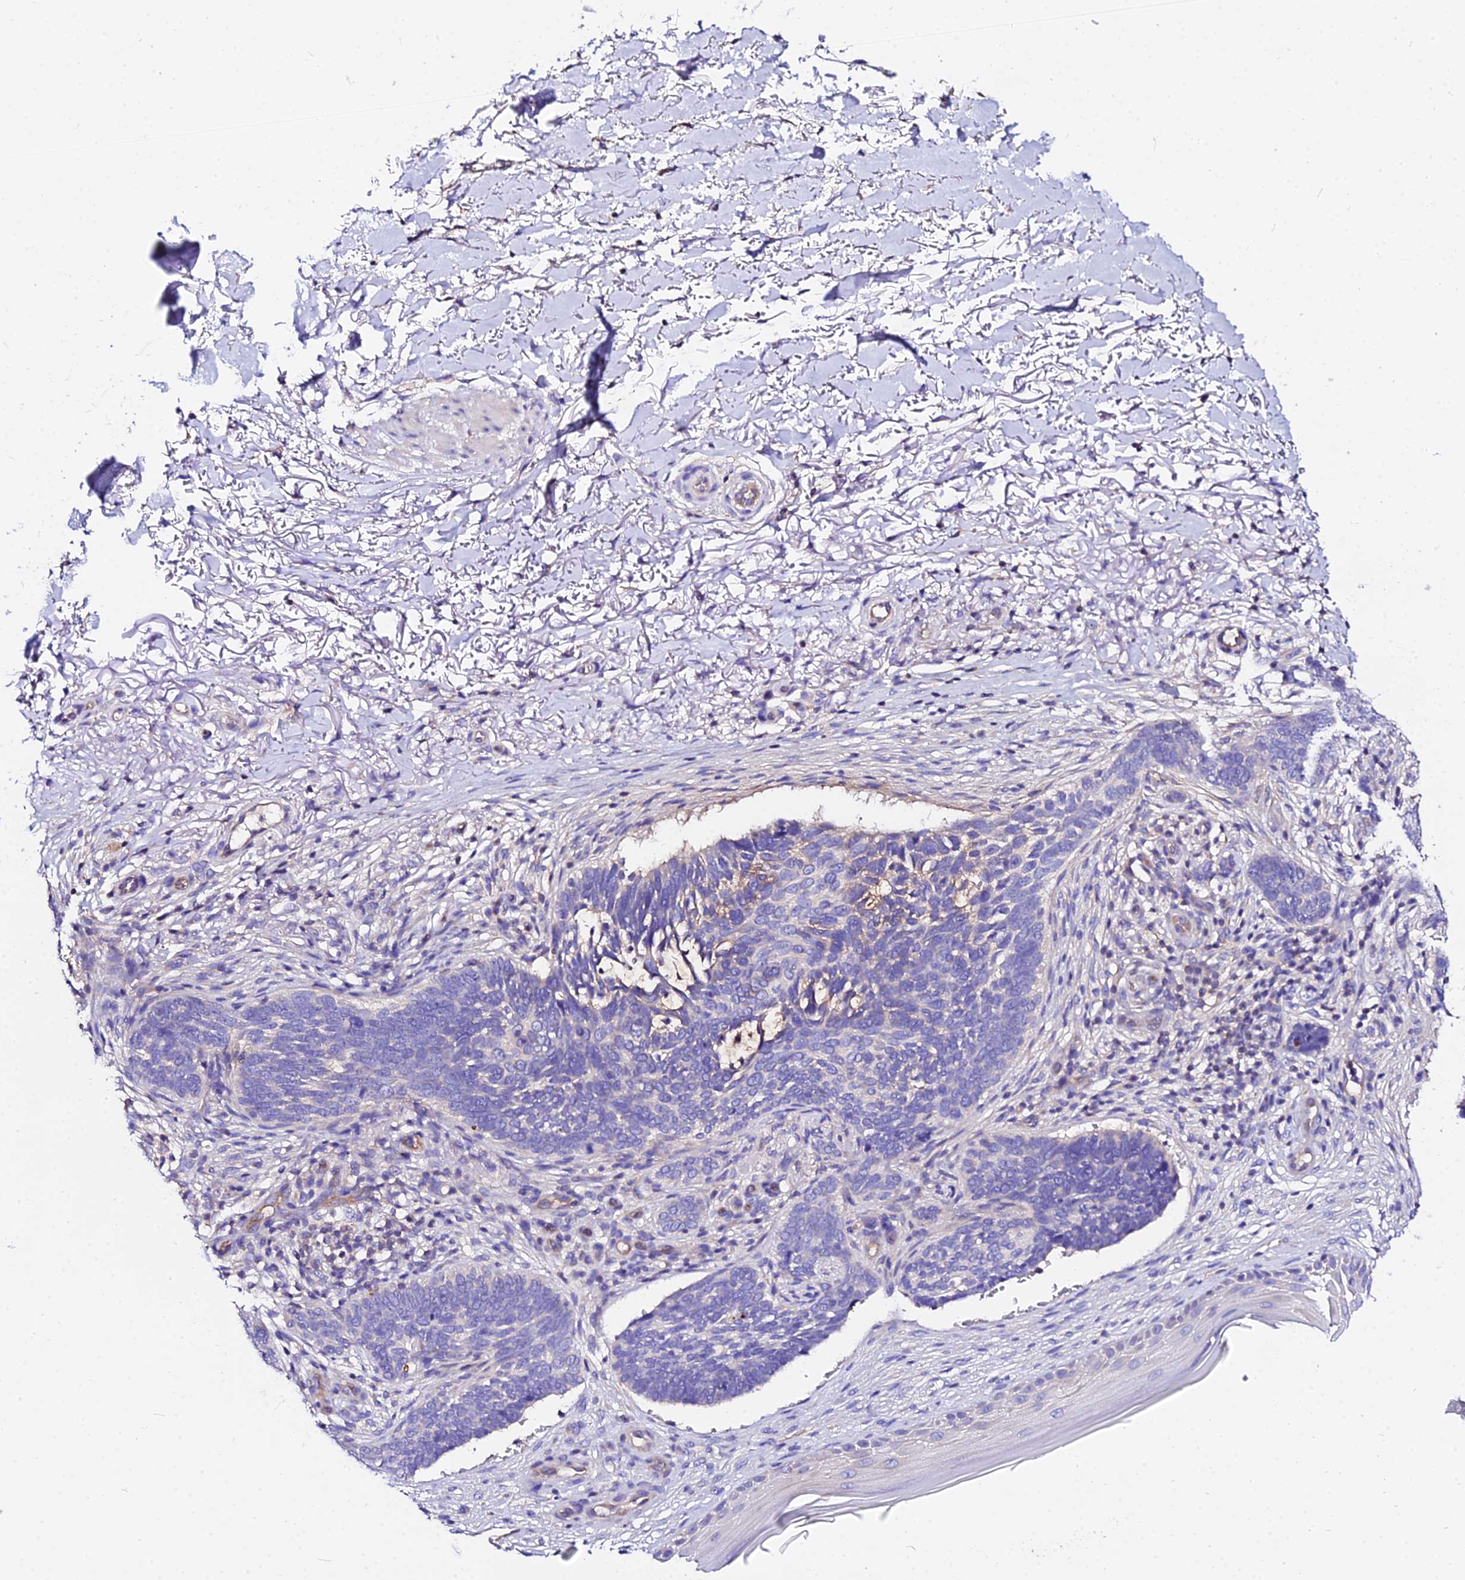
{"staining": {"intensity": "weak", "quantity": "<25%", "location": "cytoplasmic/membranous"}, "tissue": "skin cancer", "cell_type": "Tumor cells", "image_type": "cancer", "snomed": [{"axis": "morphology", "description": "Normal tissue, NOS"}, {"axis": "morphology", "description": "Basal cell carcinoma"}, {"axis": "topography", "description": "Skin"}], "caption": "IHC histopathology image of skin cancer (basal cell carcinoma) stained for a protein (brown), which shows no positivity in tumor cells.", "gene": "DAW1", "patient": {"sex": "female", "age": 67}}